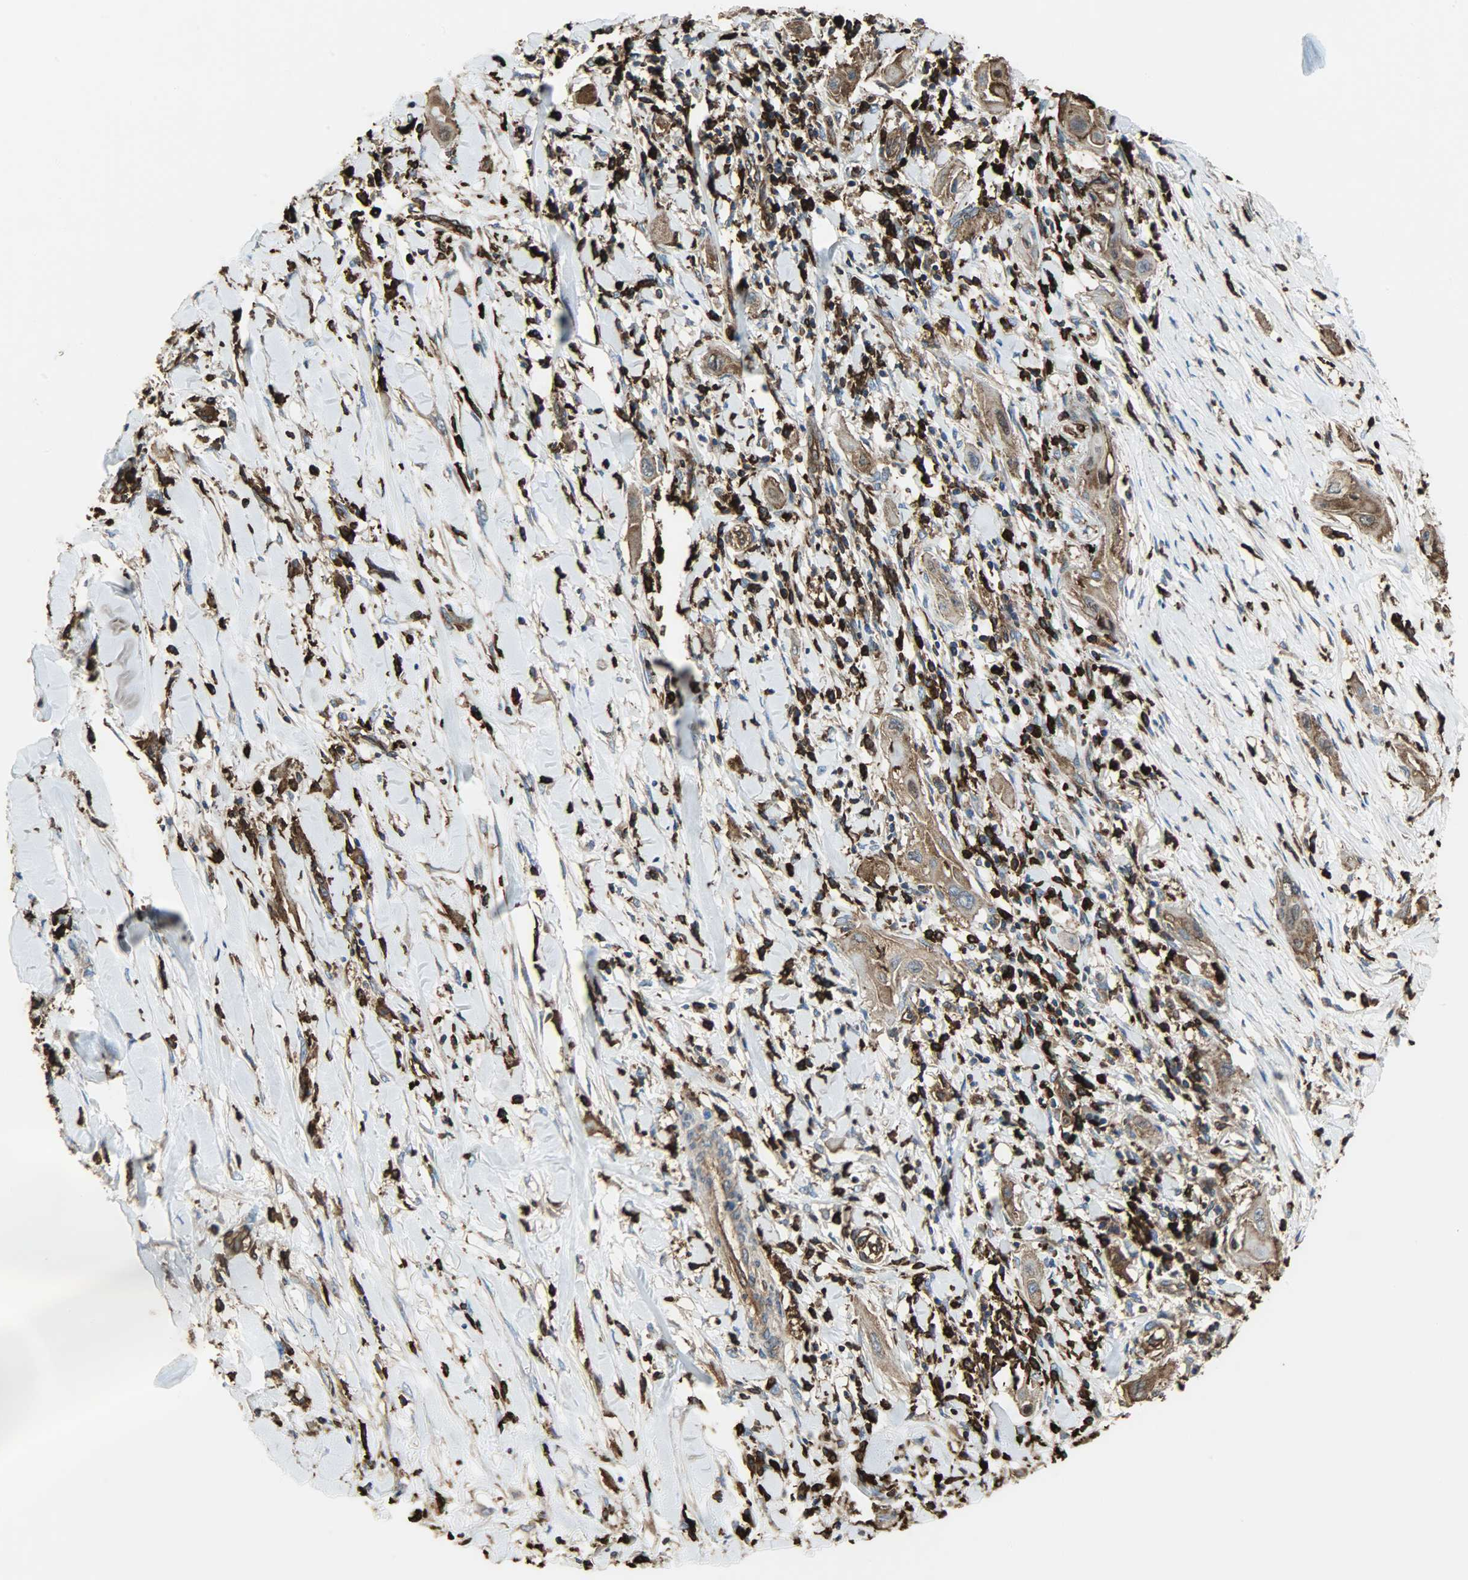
{"staining": {"intensity": "strong", "quantity": ">75%", "location": "cytoplasmic/membranous"}, "tissue": "lung cancer", "cell_type": "Tumor cells", "image_type": "cancer", "snomed": [{"axis": "morphology", "description": "Squamous cell carcinoma, NOS"}, {"axis": "topography", "description": "Lung"}], "caption": "The photomicrograph demonstrates staining of lung squamous cell carcinoma, revealing strong cytoplasmic/membranous protein expression (brown color) within tumor cells.", "gene": "VASP", "patient": {"sex": "female", "age": 47}}